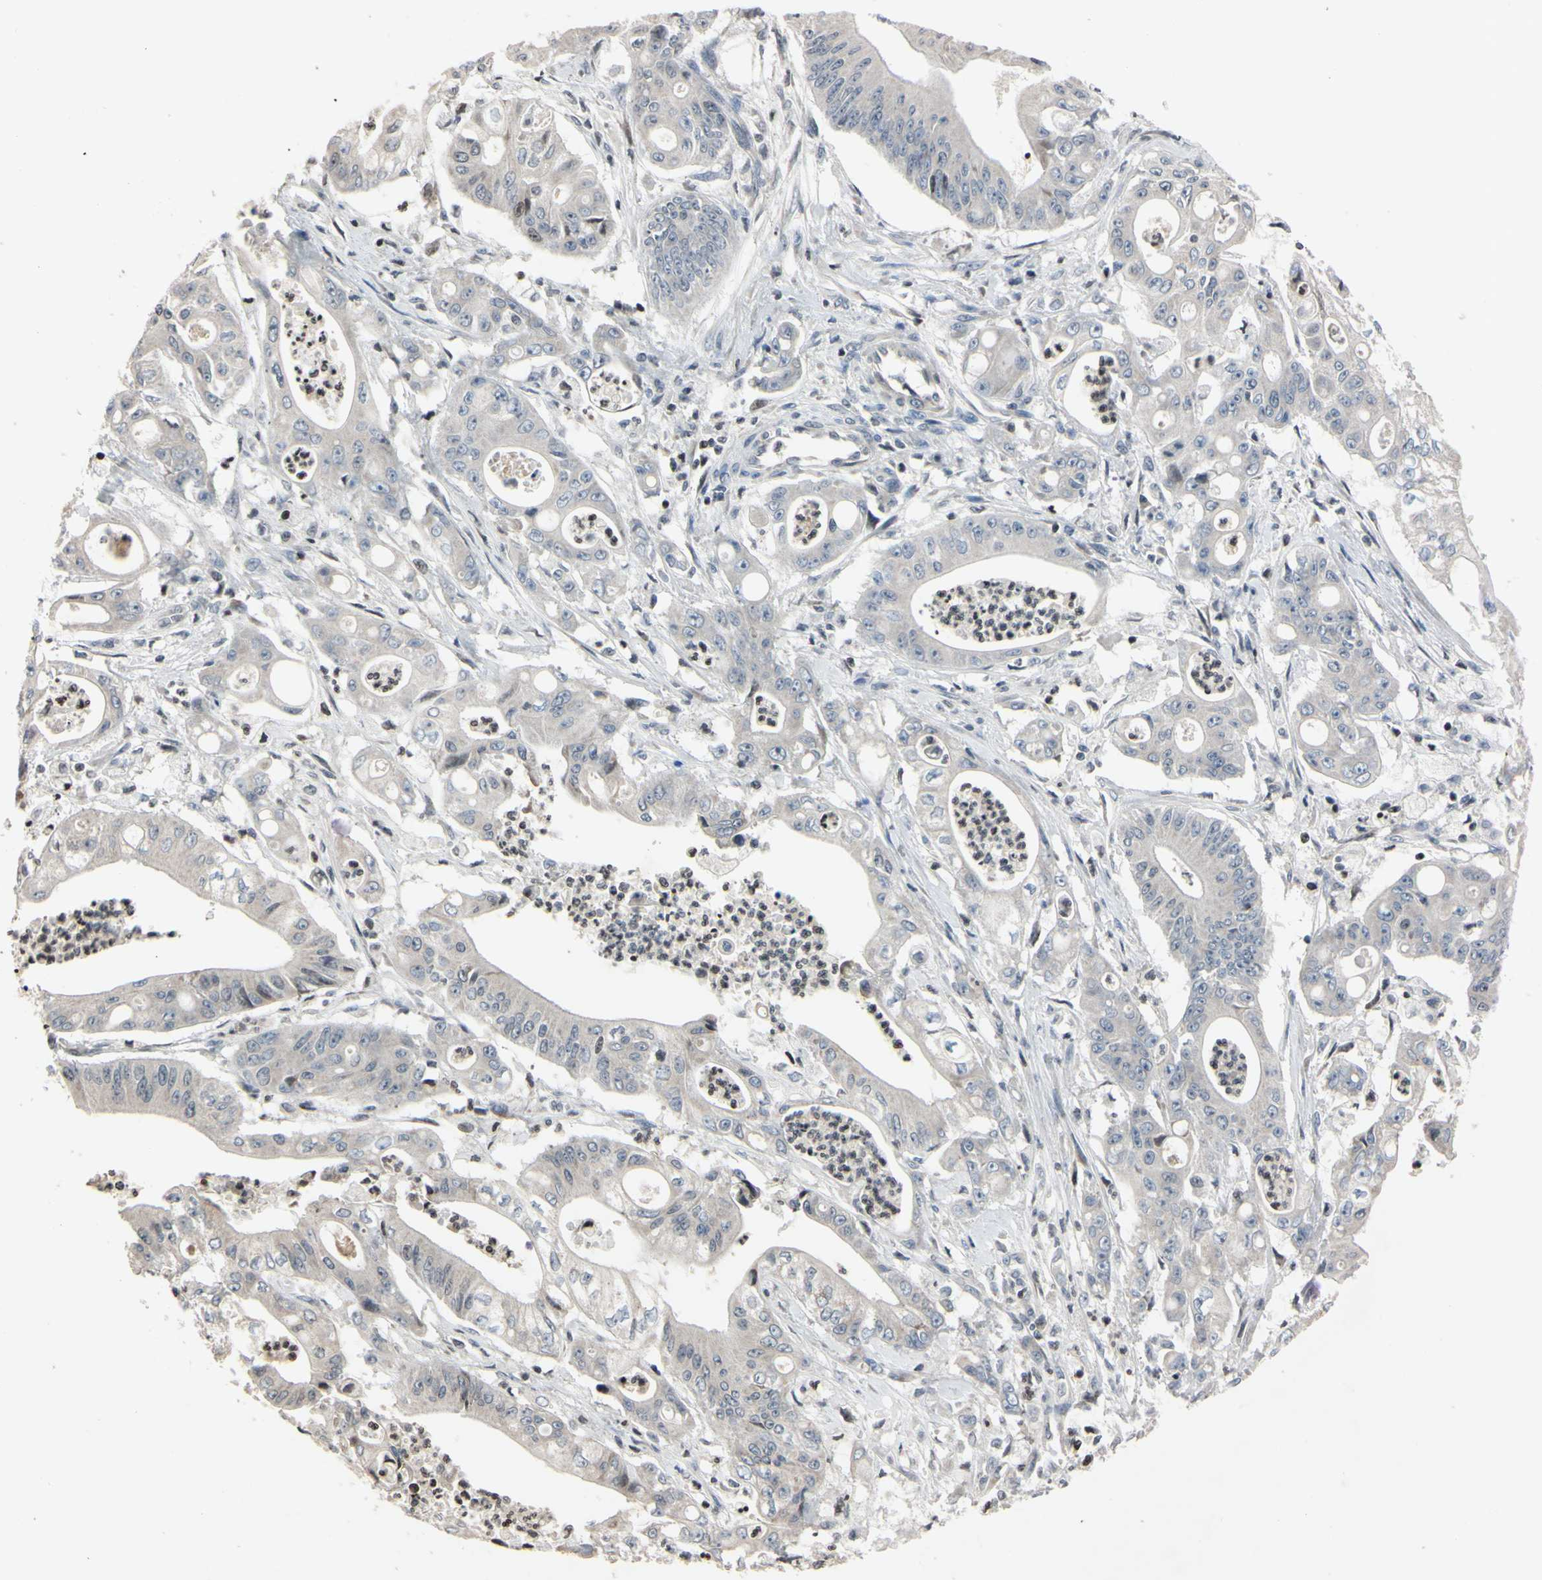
{"staining": {"intensity": "negative", "quantity": "none", "location": "none"}, "tissue": "pancreatic cancer", "cell_type": "Tumor cells", "image_type": "cancer", "snomed": [{"axis": "morphology", "description": "Normal tissue, NOS"}, {"axis": "topography", "description": "Lymph node"}], "caption": "A photomicrograph of human pancreatic cancer is negative for staining in tumor cells.", "gene": "ARG1", "patient": {"sex": "male", "age": 62}}